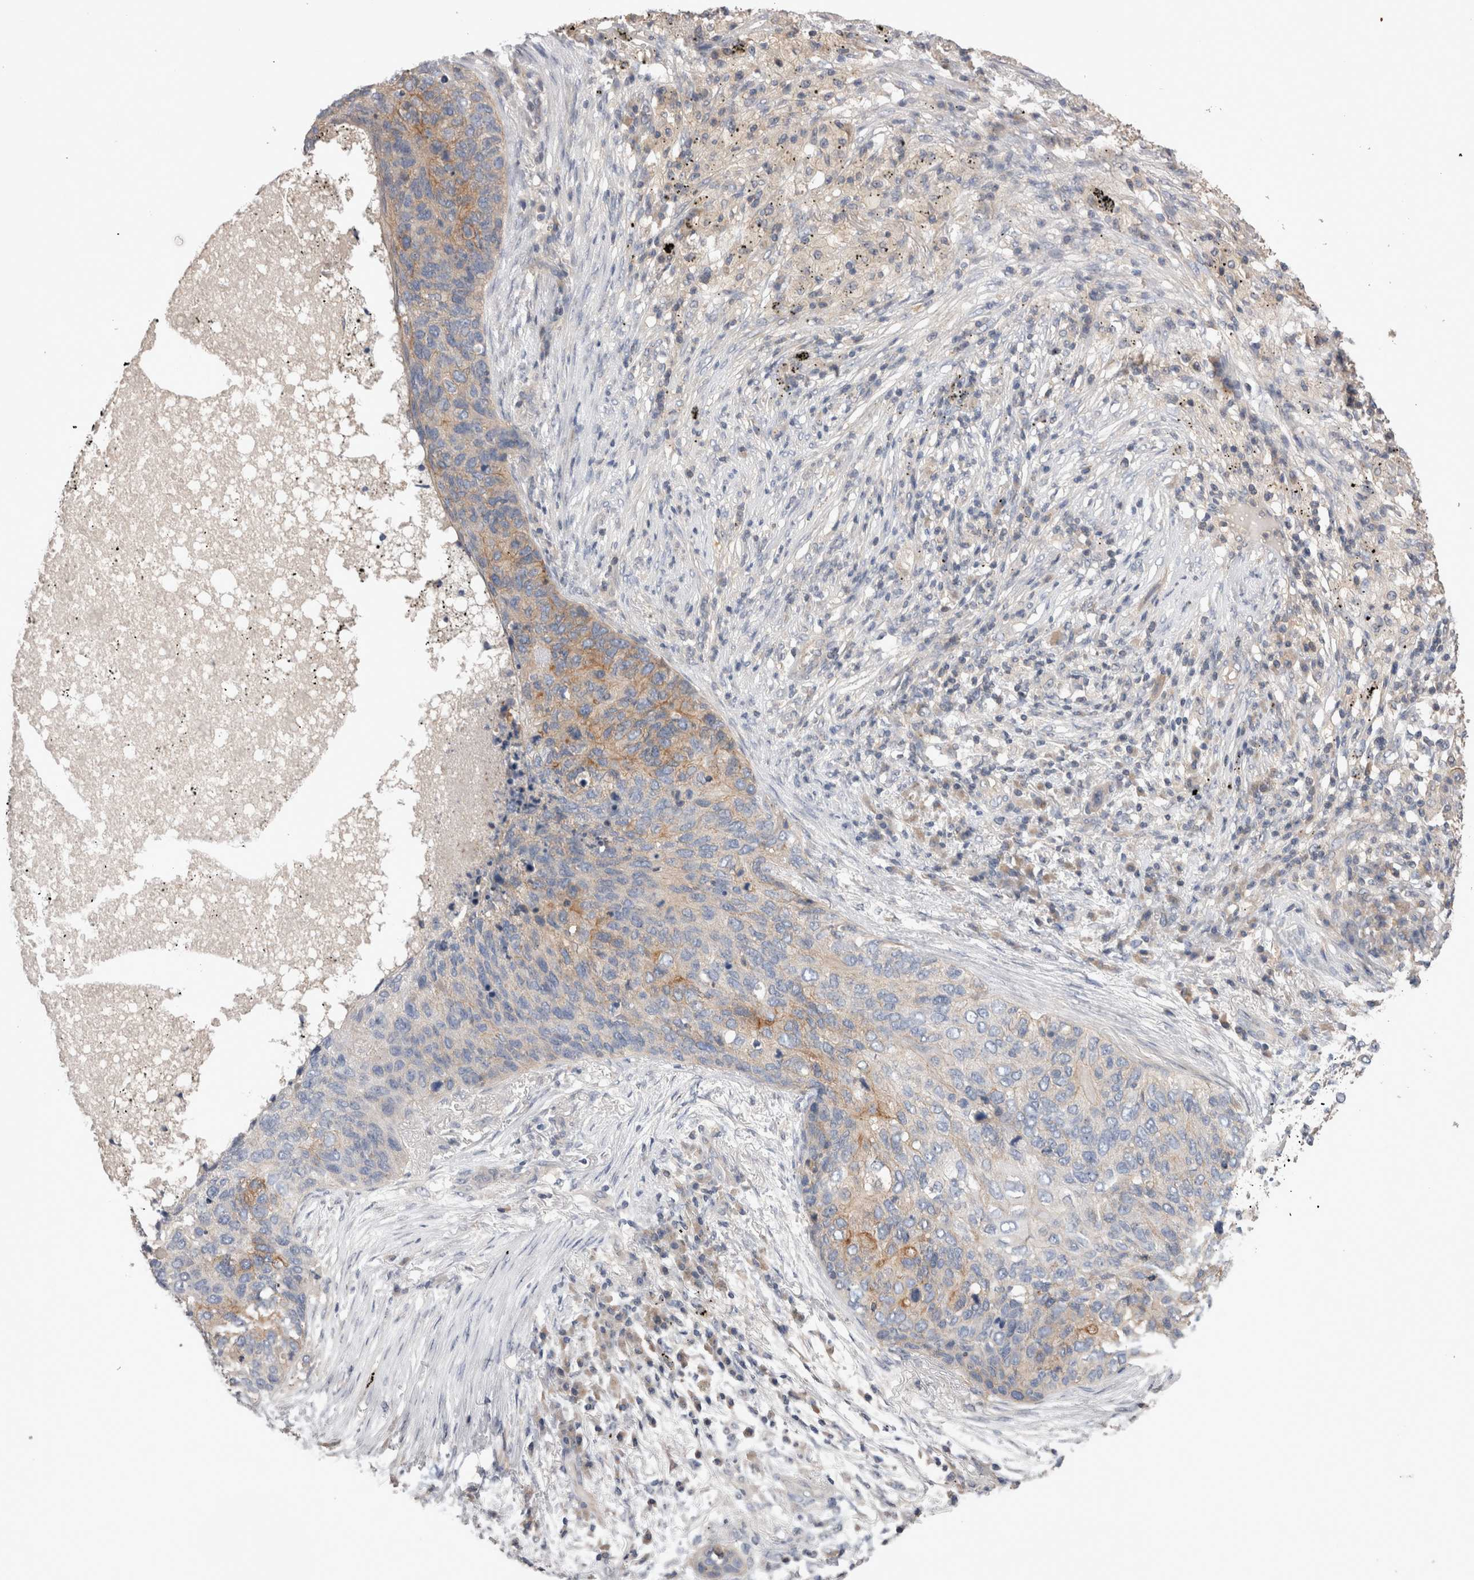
{"staining": {"intensity": "moderate", "quantity": "25%-75%", "location": "cytoplasmic/membranous"}, "tissue": "lung cancer", "cell_type": "Tumor cells", "image_type": "cancer", "snomed": [{"axis": "morphology", "description": "Squamous cell carcinoma, NOS"}, {"axis": "topography", "description": "Lung"}], "caption": "Protein staining of lung squamous cell carcinoma tissue exhibits moderate cytoplasmic/membranous staining in approximately 25%-75% of tumor cells.", "gene": "OTOR", "patient": {"sex": "female", "age": 63}}